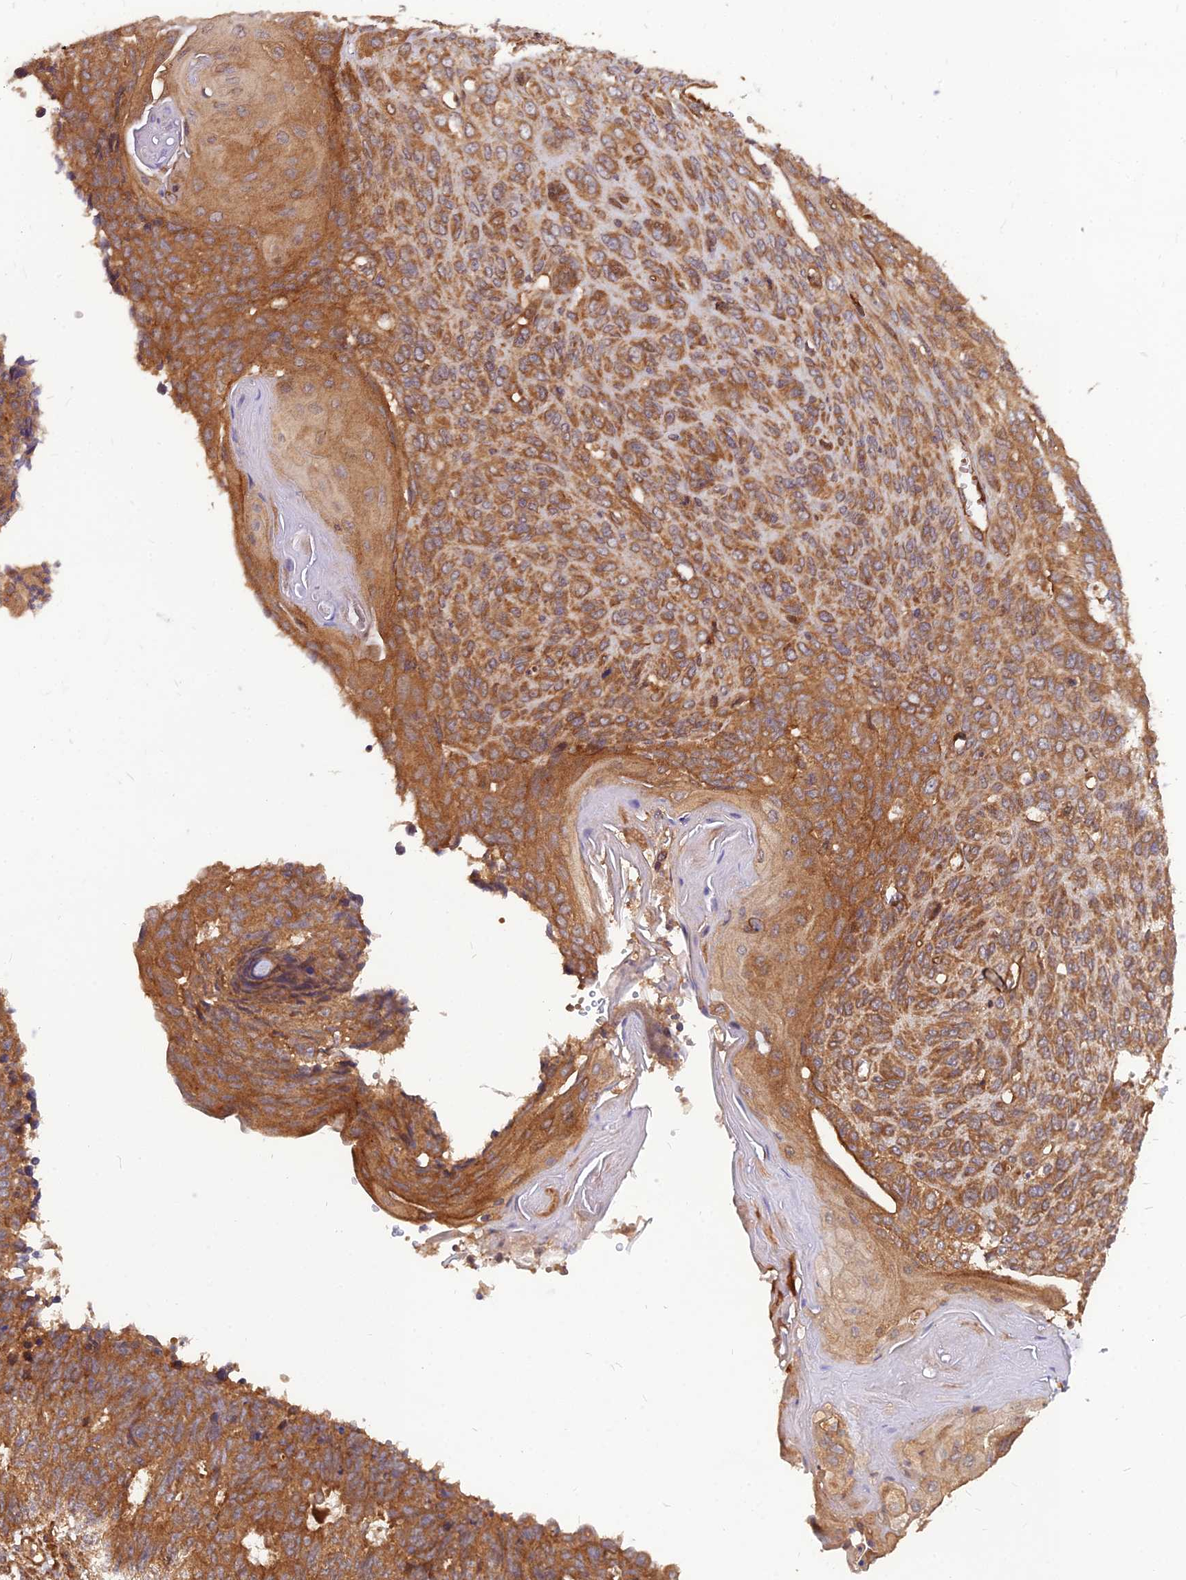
{"staining": {"intensity": "moderate", "quantity": ">75%", "location": "cytoplasmic/membranous"}, "tissue": "endometrial cancer", "cell_type": "Tumor cells", "image_type": "cancer", "snomed": [{"axis": "morphology", "description": "Adenocarcinoma, NOS"}, {"axis": "topography", "description": "Endometrium"}], "caption": "Tumor cells reveal medium levels of moderate cytoplasmic/membranous positivity in approximately >75% of cells in human endometrial adenocarcinoma. Immunohistochemistry stains the protein of interest in brown and the nuclei are stained blue.", "gene": "RELCH", "patient": {"sex": "female", "age": 32}}